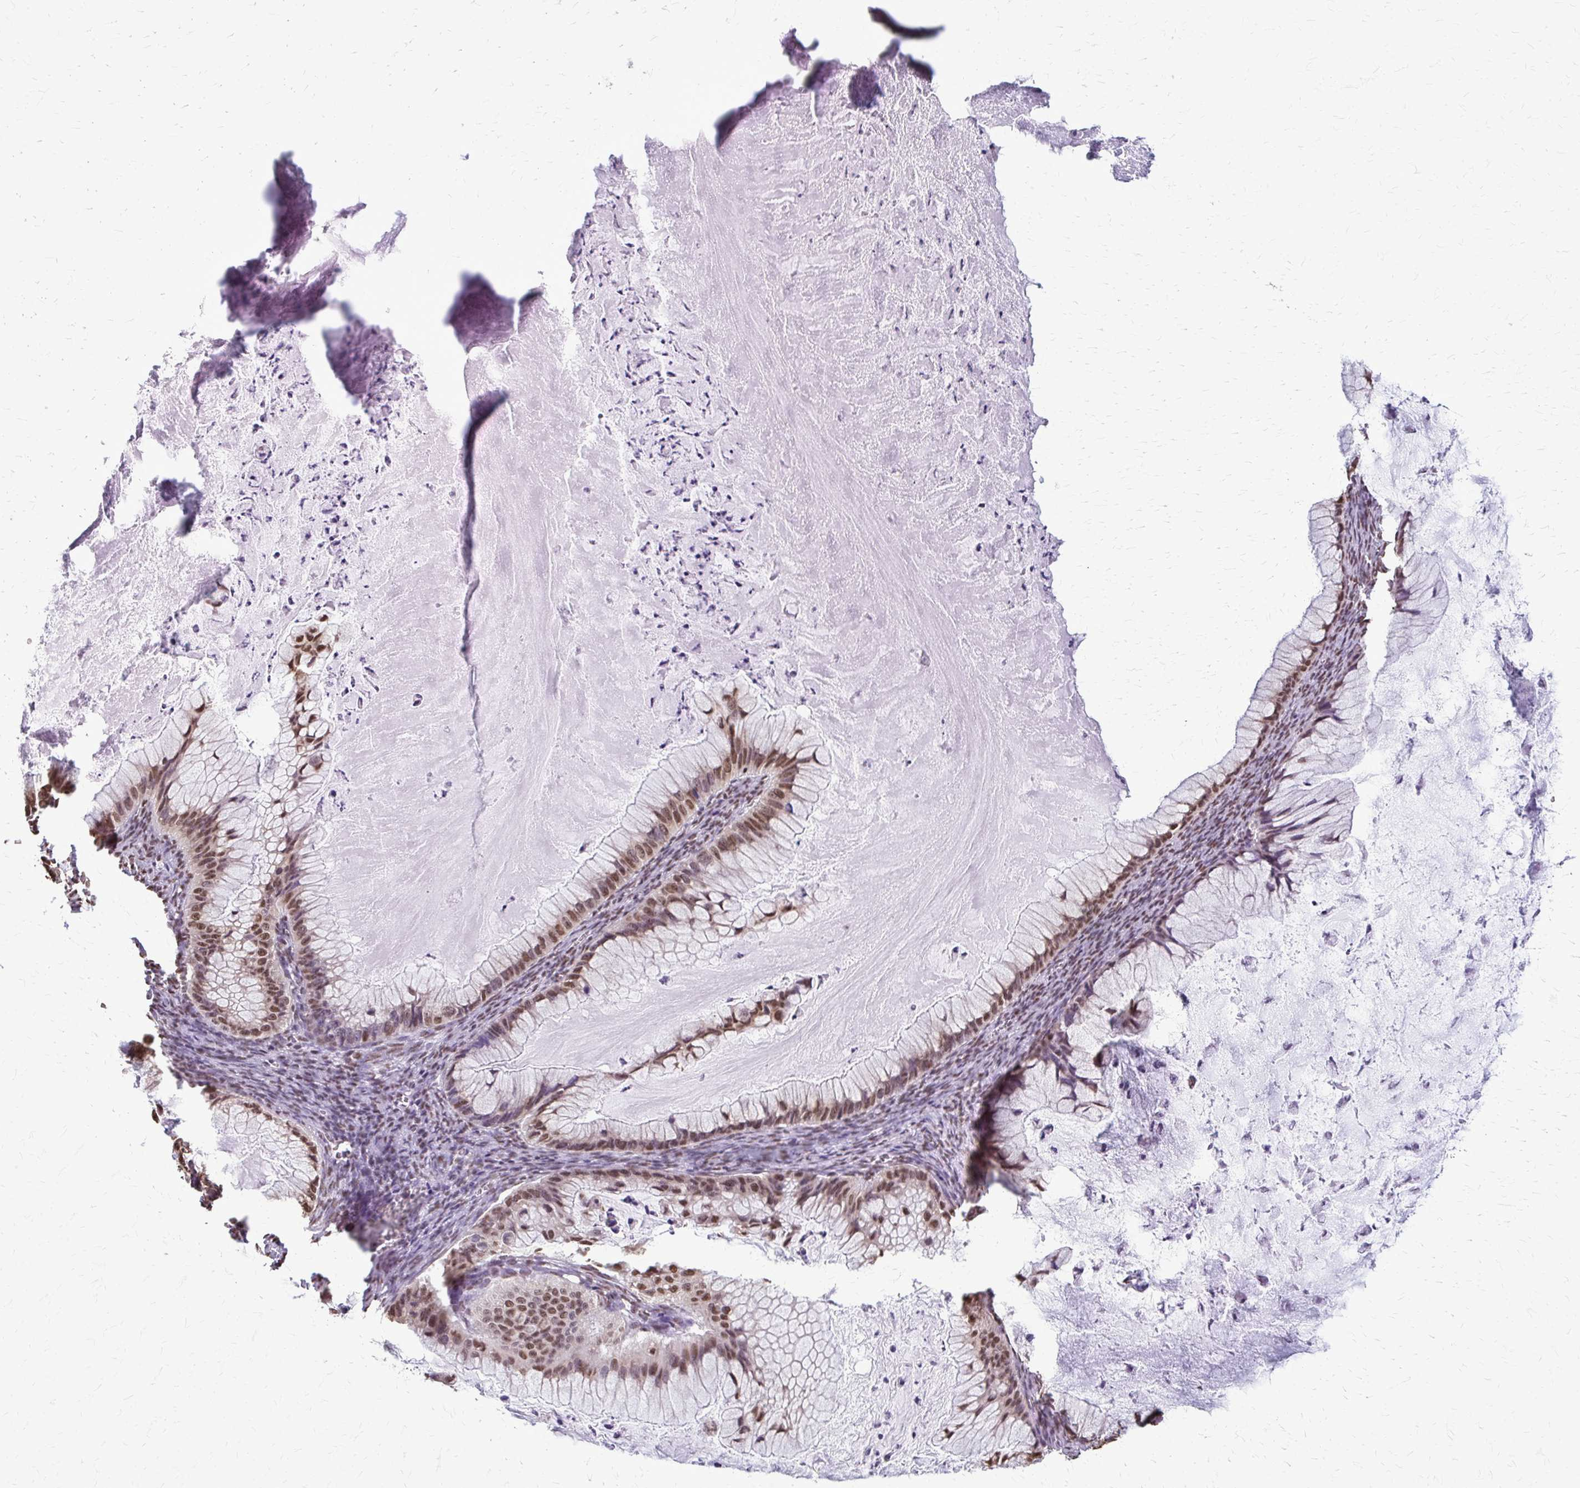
{"staining": {"intensity": "moderate", "quantity": ">75%", "location": "nuclear"}, "tissue": "ovarian cancer", "cell_type": "Tumor cells", "image_type": "cancer", "snomed": [{"axis": "morphology", "description": "Cystadenocarcinoma, mucinous, NOS"}, {"axis": "topography", "description": "Ovary"}], "caption": "Human ovarian cancer stained with a protein marker shows moderate staining in tumor cells.", "gene": "SNRPA", "patient": {"sex": "female", "age": 72}}